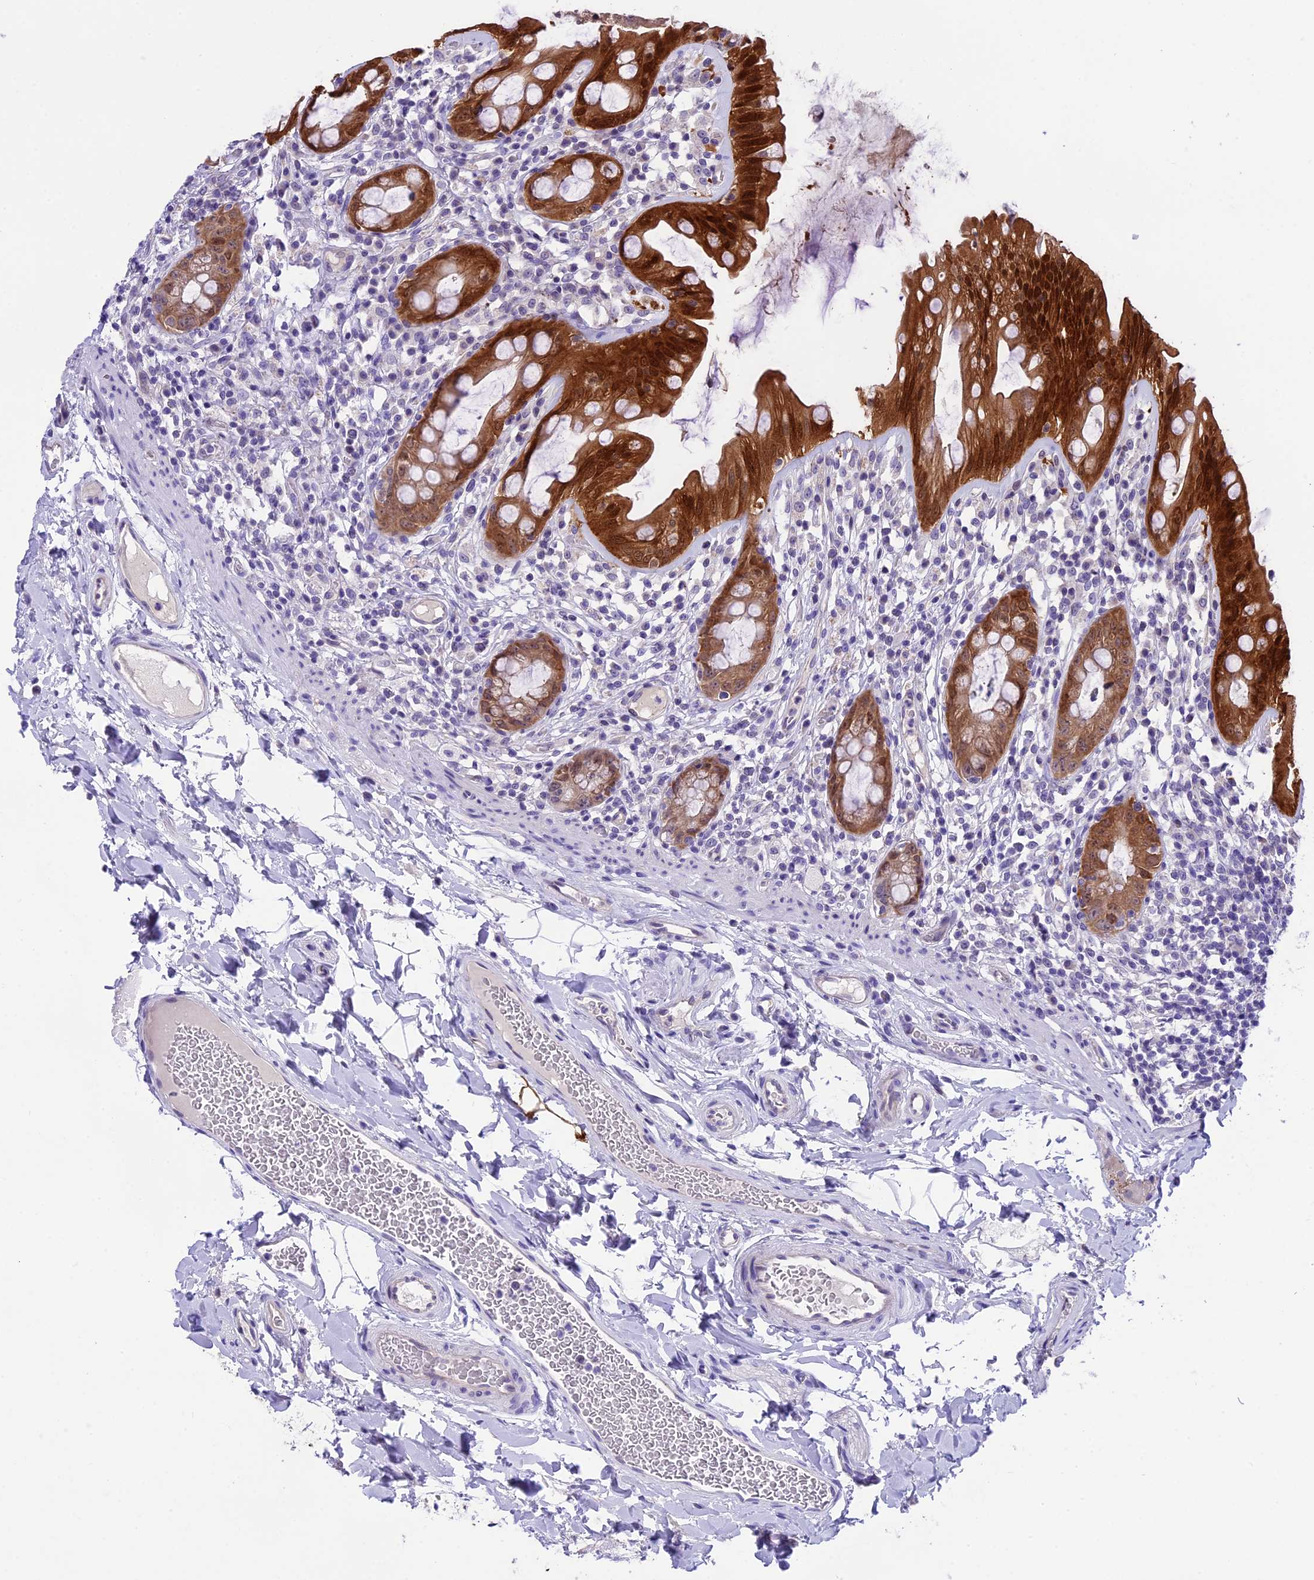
{"staining": {"intensity": "strong", "quantity": ">75%", "location": "cytoplasmic/membranous,nuclear"}, "tissue": "rectum", "cell_type": "Glandular cells", "image_type": "normal", "snomed": [{"axis": "morphology", "description": "Normal tissue, NOS"}, {"axis": "topography", "description": "Rectum"}], "caption": "Rectum stained for a protein demonstrates strong cytoplasmic/membranous,nuclear positivity in glandular cells. The protein of interest is stained brown, and the nuclei are stained in blue (DAB (3,3'-diaminobenzidine) IHC with brightfield microscopy, high magnification).", "gene": "PRR15", "patient": {"sex": "female", "age": 57}}